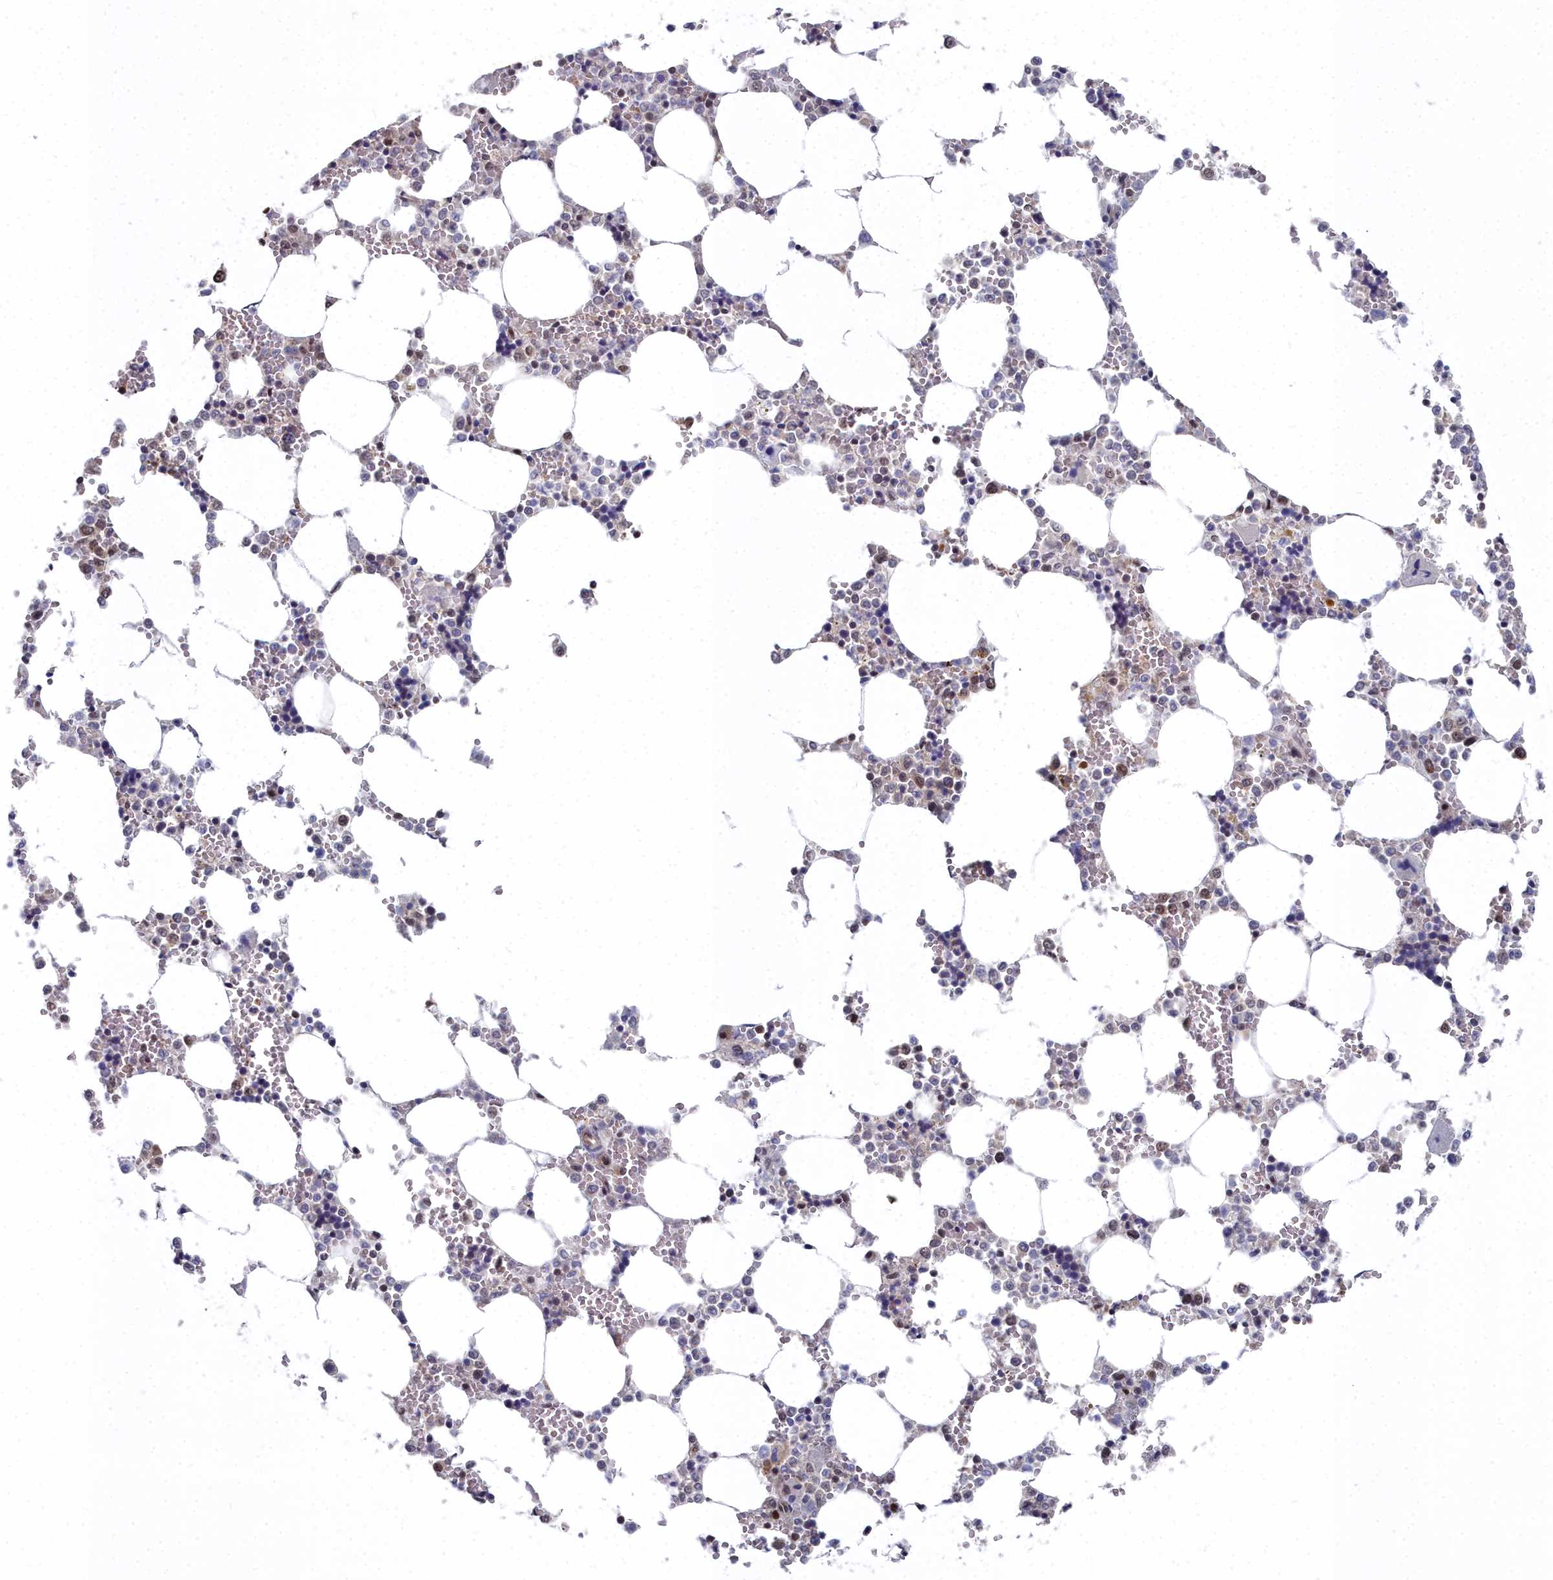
{"staining": {"intensity": "moderate", "quantity": "<25%", "location": "nuclear"}, "tissue": "bone marrow", "cell_type": "Hematopoietic cells", "image_type": "normal", "snomed": [{"axis": "morphology", "description": "Normal tissue, NOS"}, {"axis": "topography", "description": "Bone marrow"}], "caption": "Protein expression analysis of benign human bone marrow reveals moderate nuclear expression in about <25% of hematopoietic cells.", "gene": "RPS27A", "patient": {"sex": "male", "age": 64}}